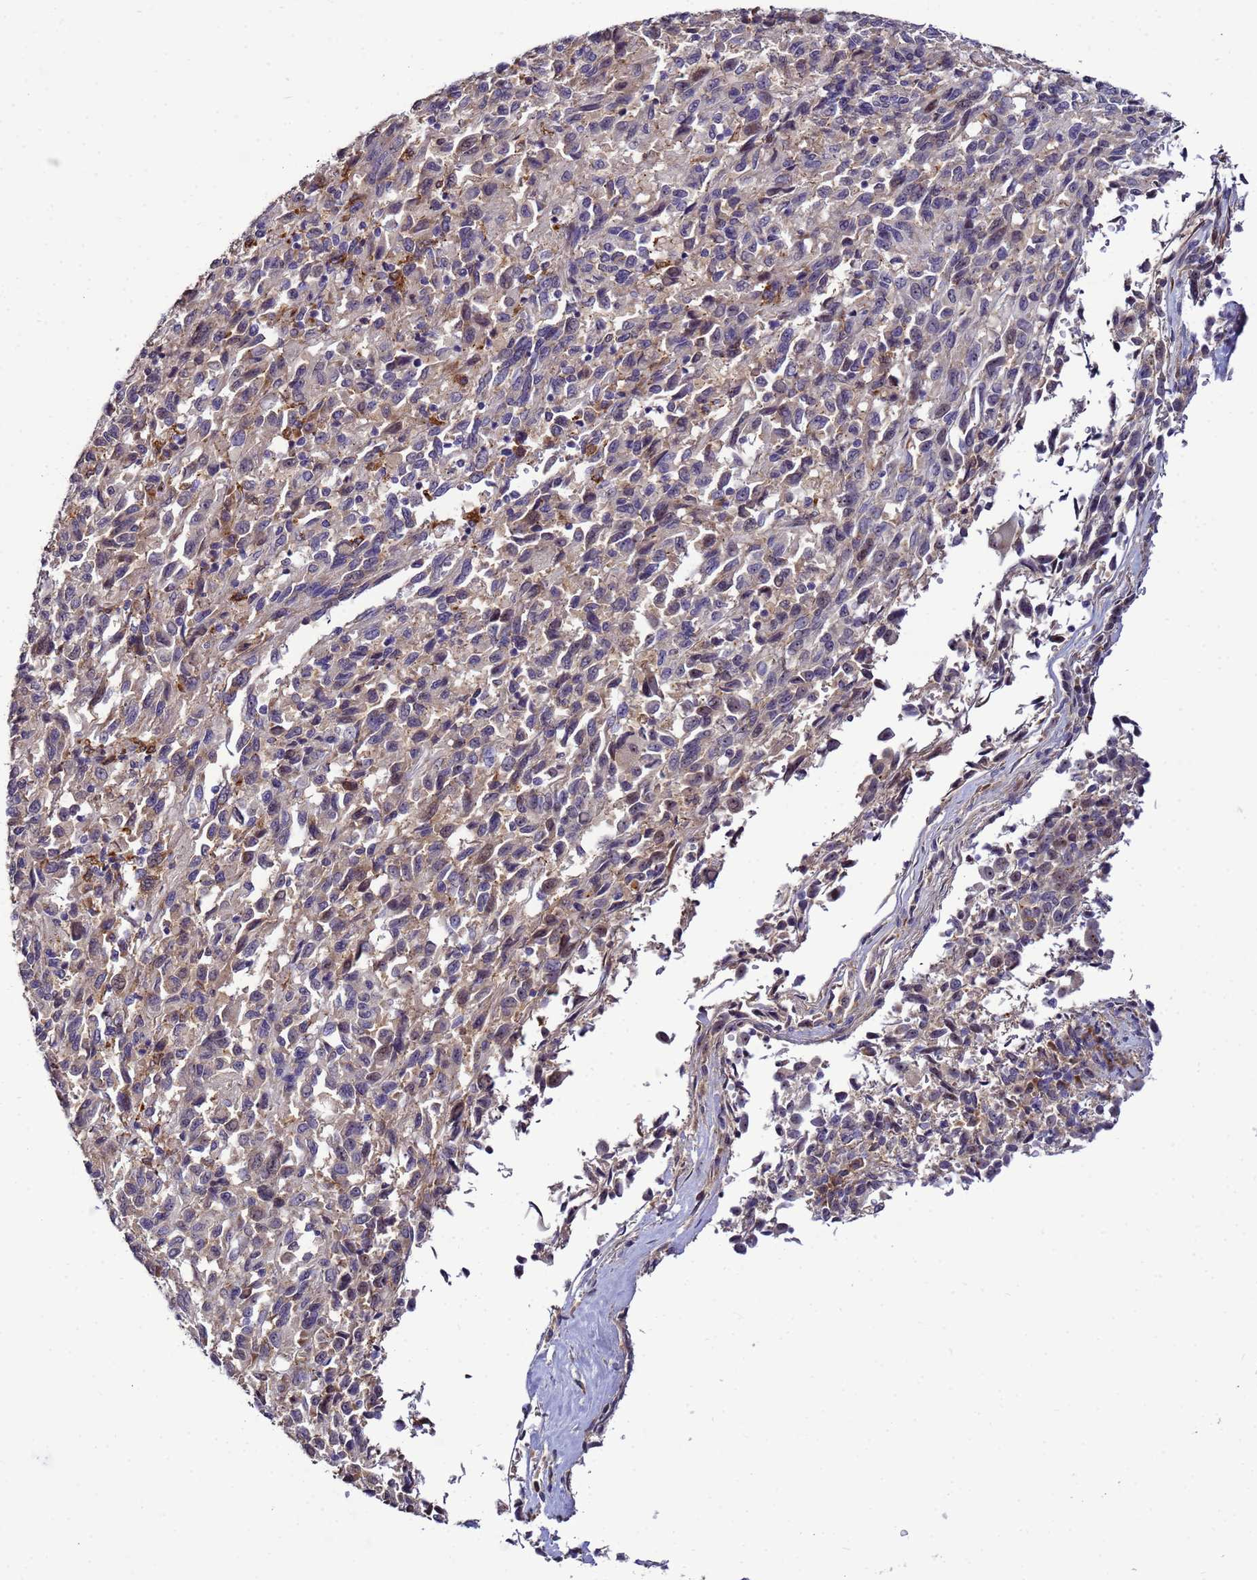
{"staining": {"intensity": "negative", "quantity": "none", "location": "none"}, "tissue": "melanoma", "cell_type": "Tumor cells", "image_type": "cancer", "snomed": [{"axis": "morphology", "description": "Malignant melanoma, Metastatic site"}, {"axis": "topography", "description": "Lung"}], "caption": "IHC photomicrograph of human melanoma stained for a protein (brown), which exhibits no staining in tumor cells.", "gene": "NOL8", "patient": {"sex": "male", "age": 64}}